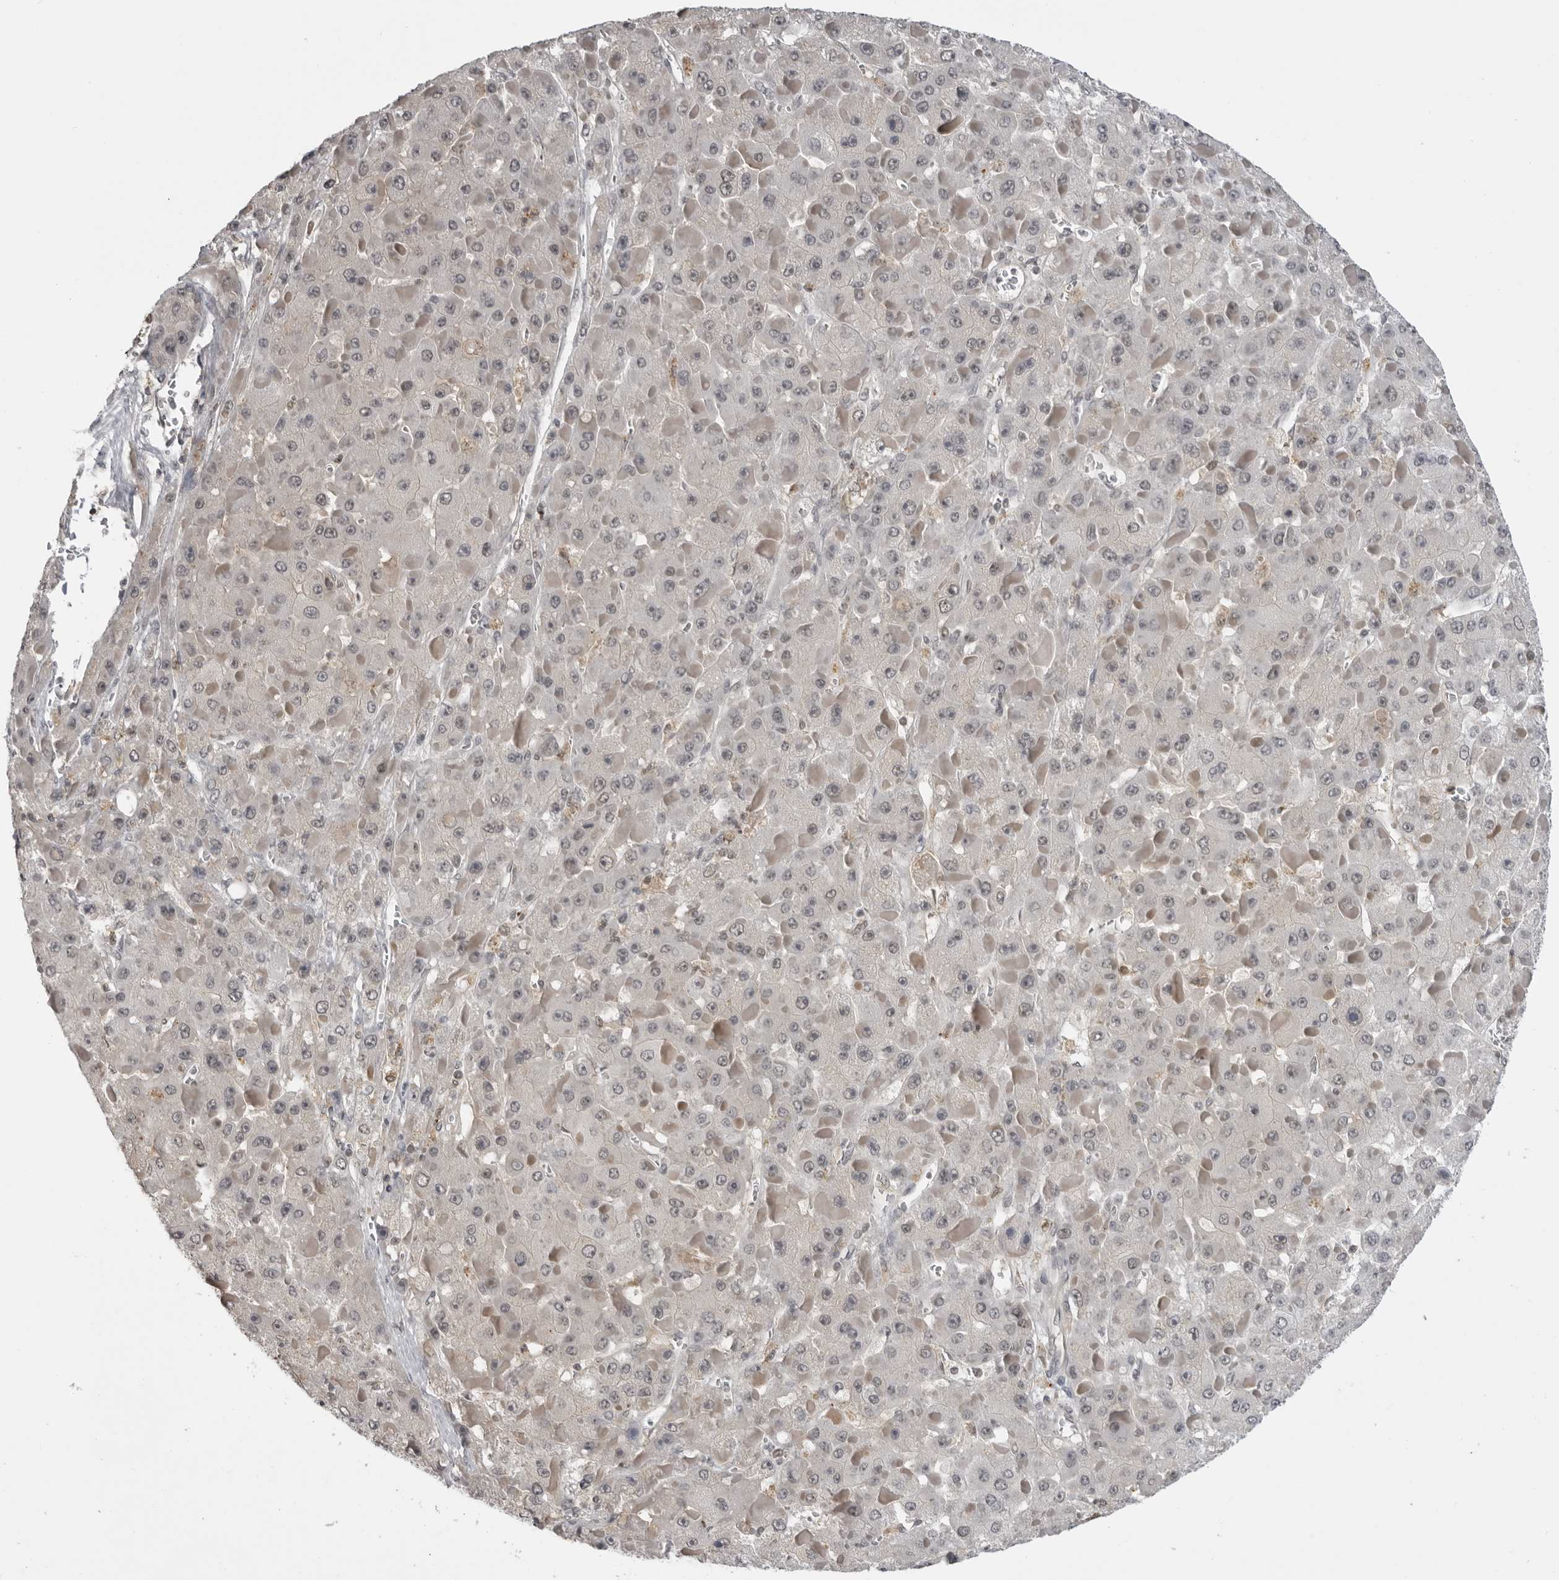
{"staining": {"intensity": "negative", "quantity": "none", "location": "none"}, "tissue": "liver cancer", "cell_type": "Tumor cells", "image_type": "cancer", "snomed": [{"axis": "morphology", "description": "Carcinoma, Hepatocellular, NOS"}, {"axis": "topography", "description": "Liver"}], "caption": "Tumor cells are negative for protein expression in human hepatocellular carcinoma (liver).", "gene": "PDCL3", "patient": {"sex": "female", "age": 73}}